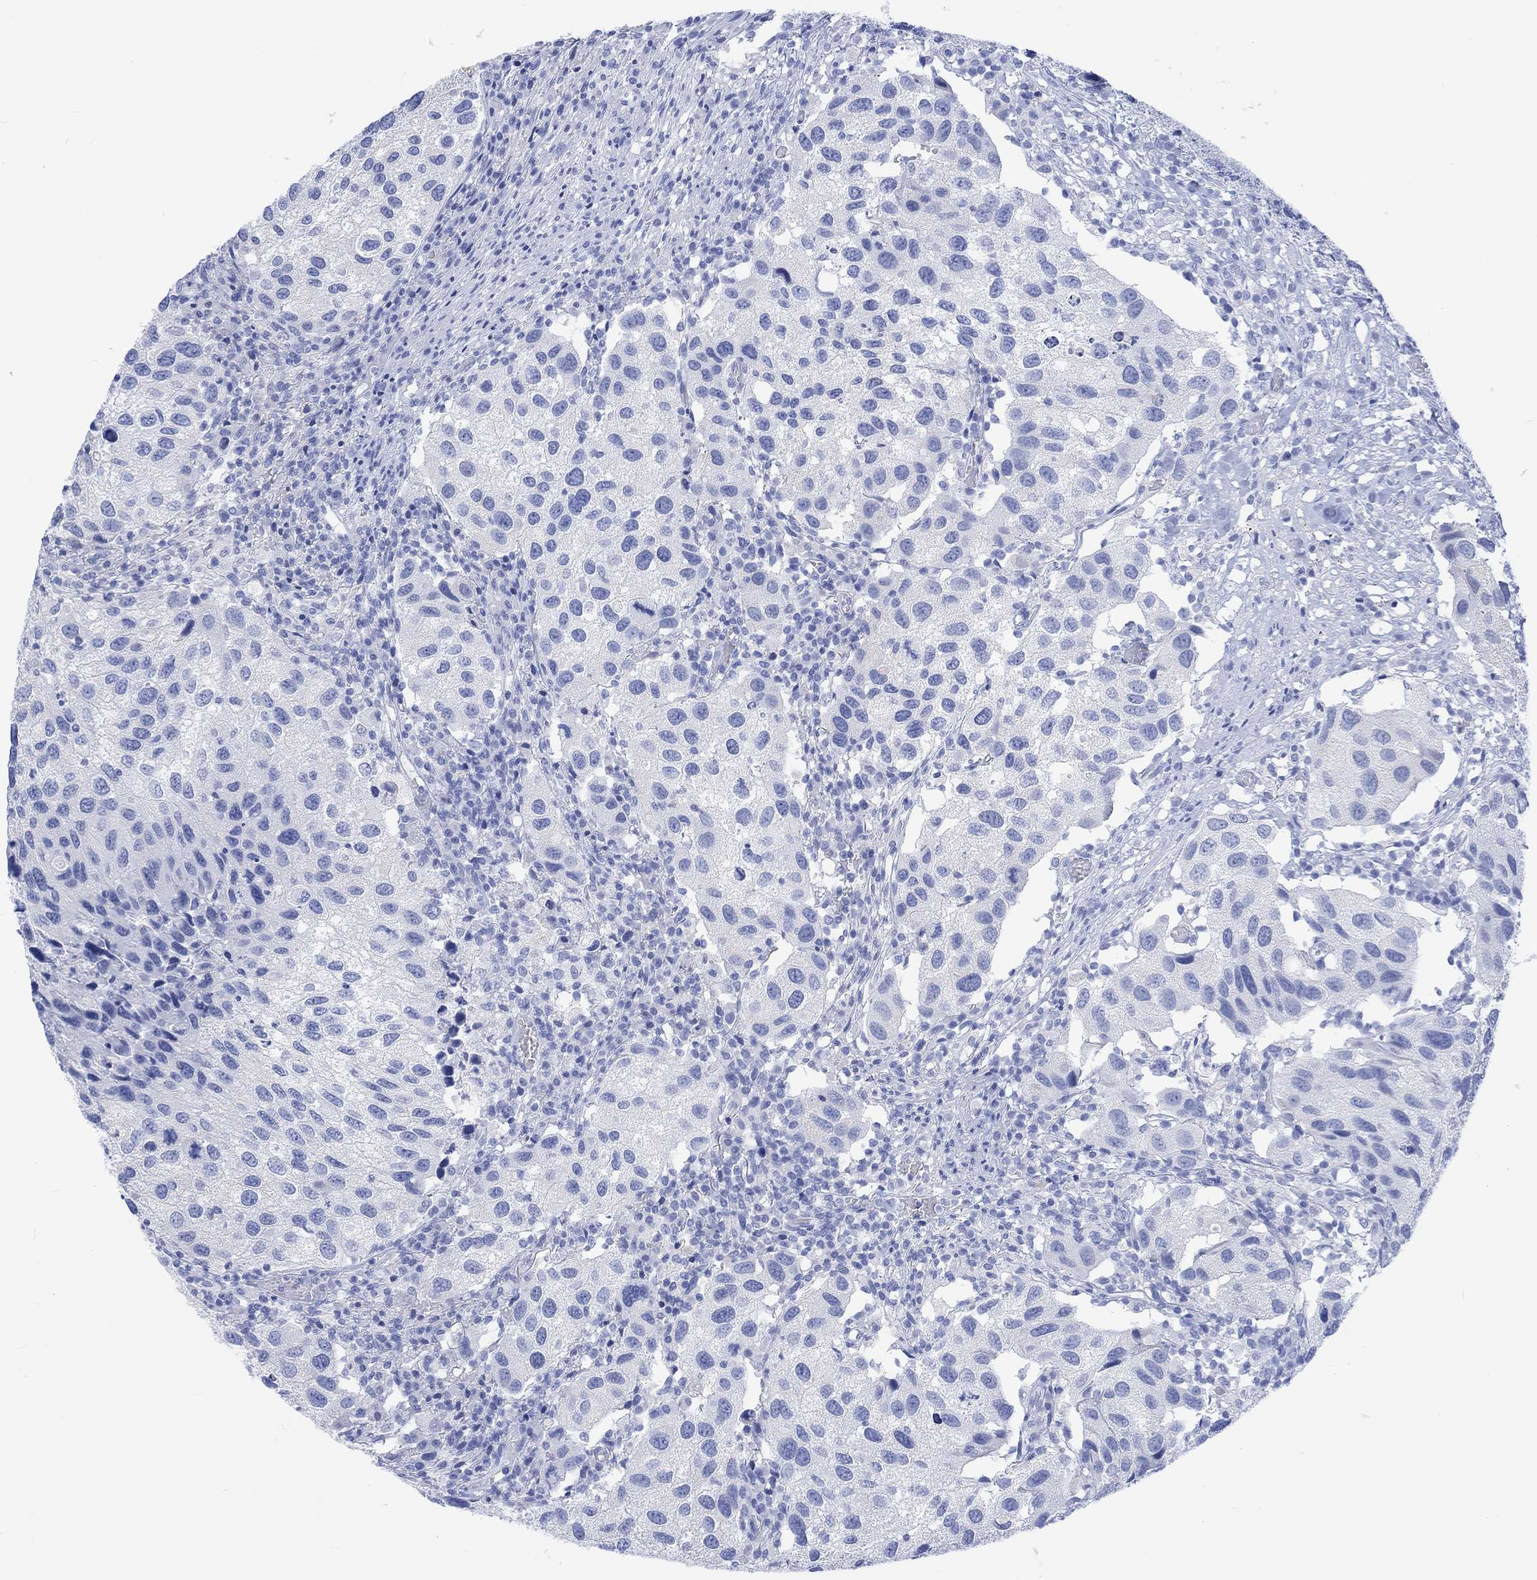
{"staining": {"intensity": "negative", "quantity": "none", "location": "none"}, "tissue": "urothelial cancer", "cell_type": "Tumor cells", "image_type": "cancer", "snomed": [{"axis": "morphology", "description": "Urothelial carcinoma, High grade"}, {"axis": "topography", "description": "Urinary bladder"}], "caption": "Immunohistochemistry (IHC) photomicrograph of neoplastic tissue: human urothelial cancer stained with DAB reveals no significant protein positivity in tumor cells.", "gene": "CALCA", "patient": {"sex": "male", "age": 79}}